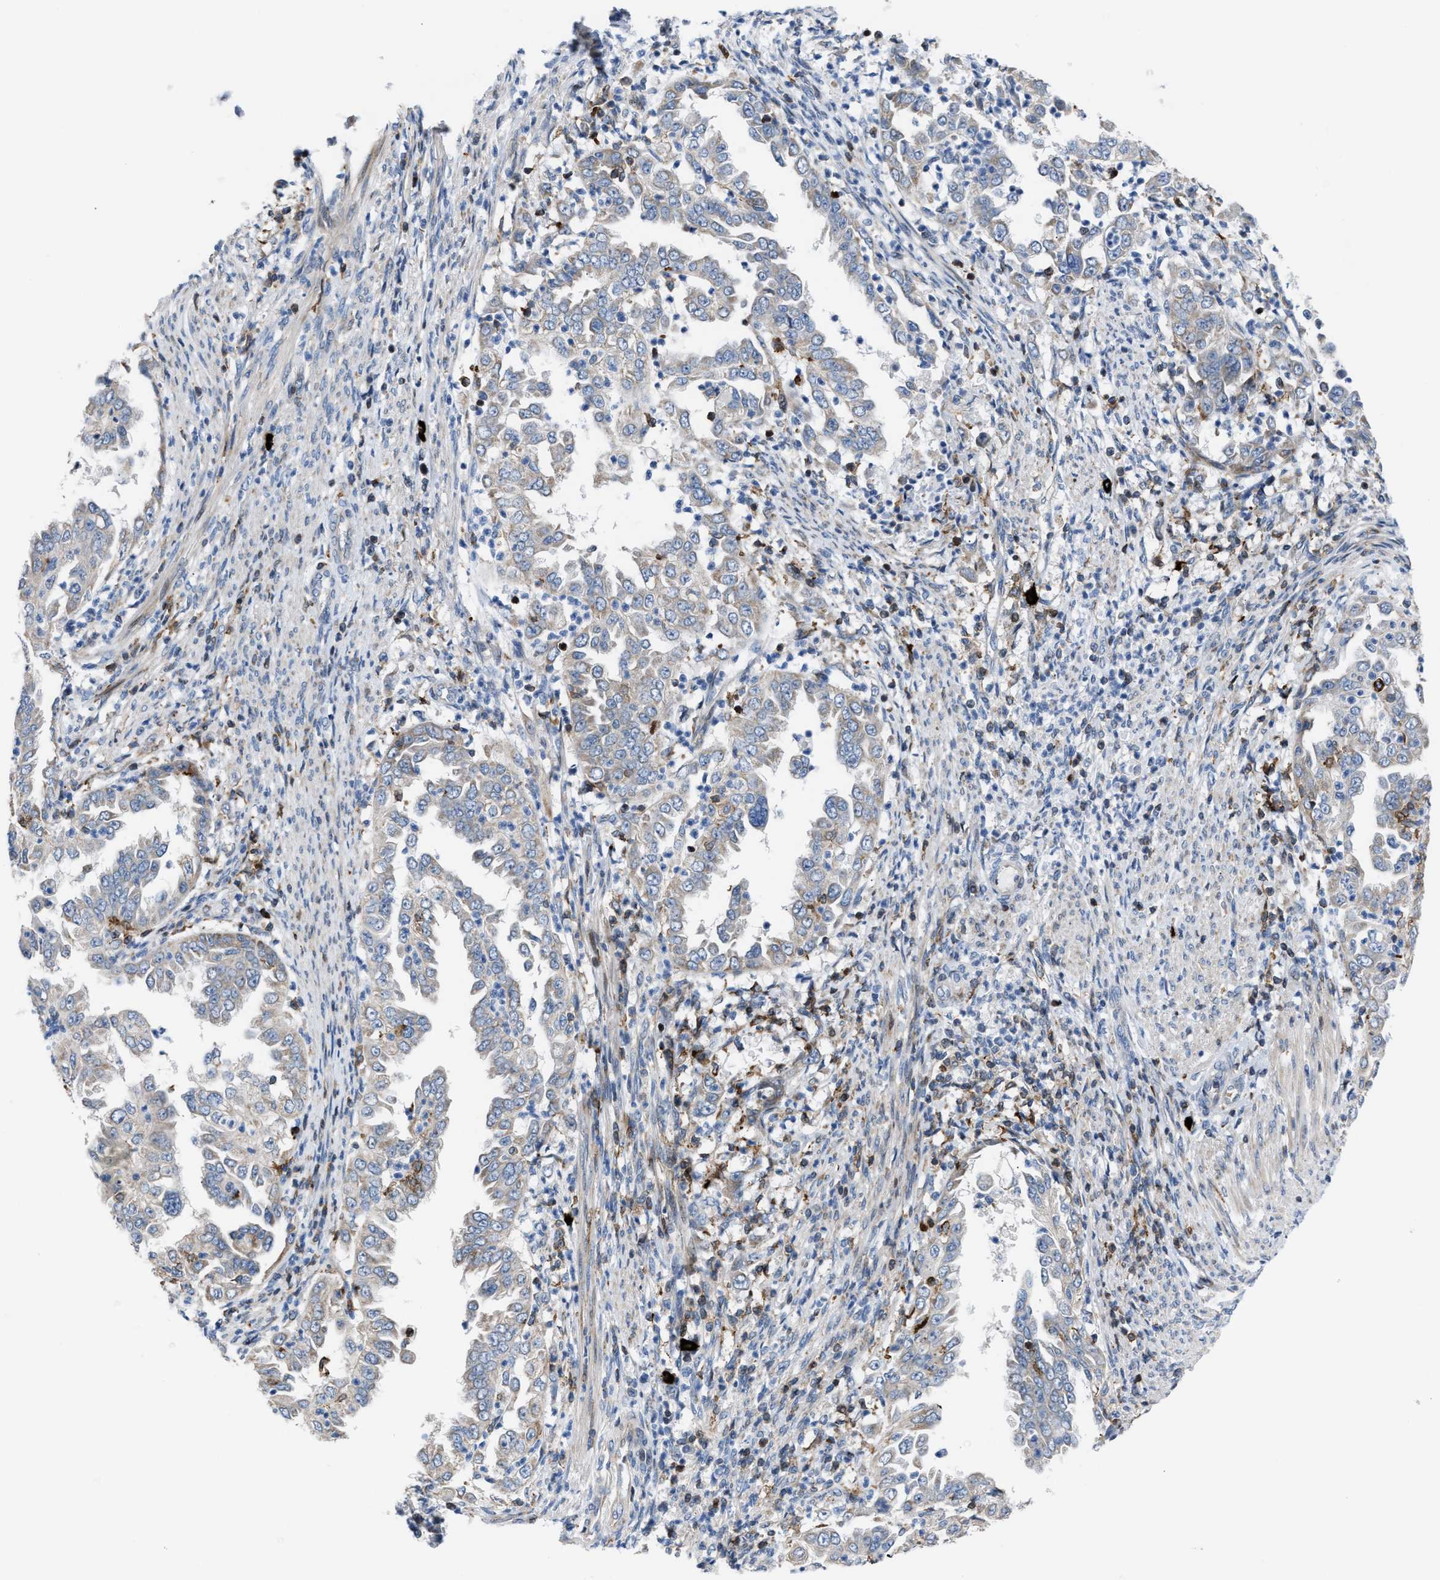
{"staining": {"intensity": "weak", "quantity": "<25%", "location": "cytoplasmic/membranous"}, "tissue": "endometrial cancer", "cell_type": "Tumor cells", "image_type": "cancer", "snomed": [{"axis": "morphology", "description": "Adenocarcinoma, NOS"}, {"axis": "topography", "description": "Endometrium"}], "caption": "This is an immunohistochemistry histopathology image of endometrial adenocarcinoma. There is no positivity in tumor cells.", "gene": "ATP9A", "patient": {"sex": "female", "age": 85}}